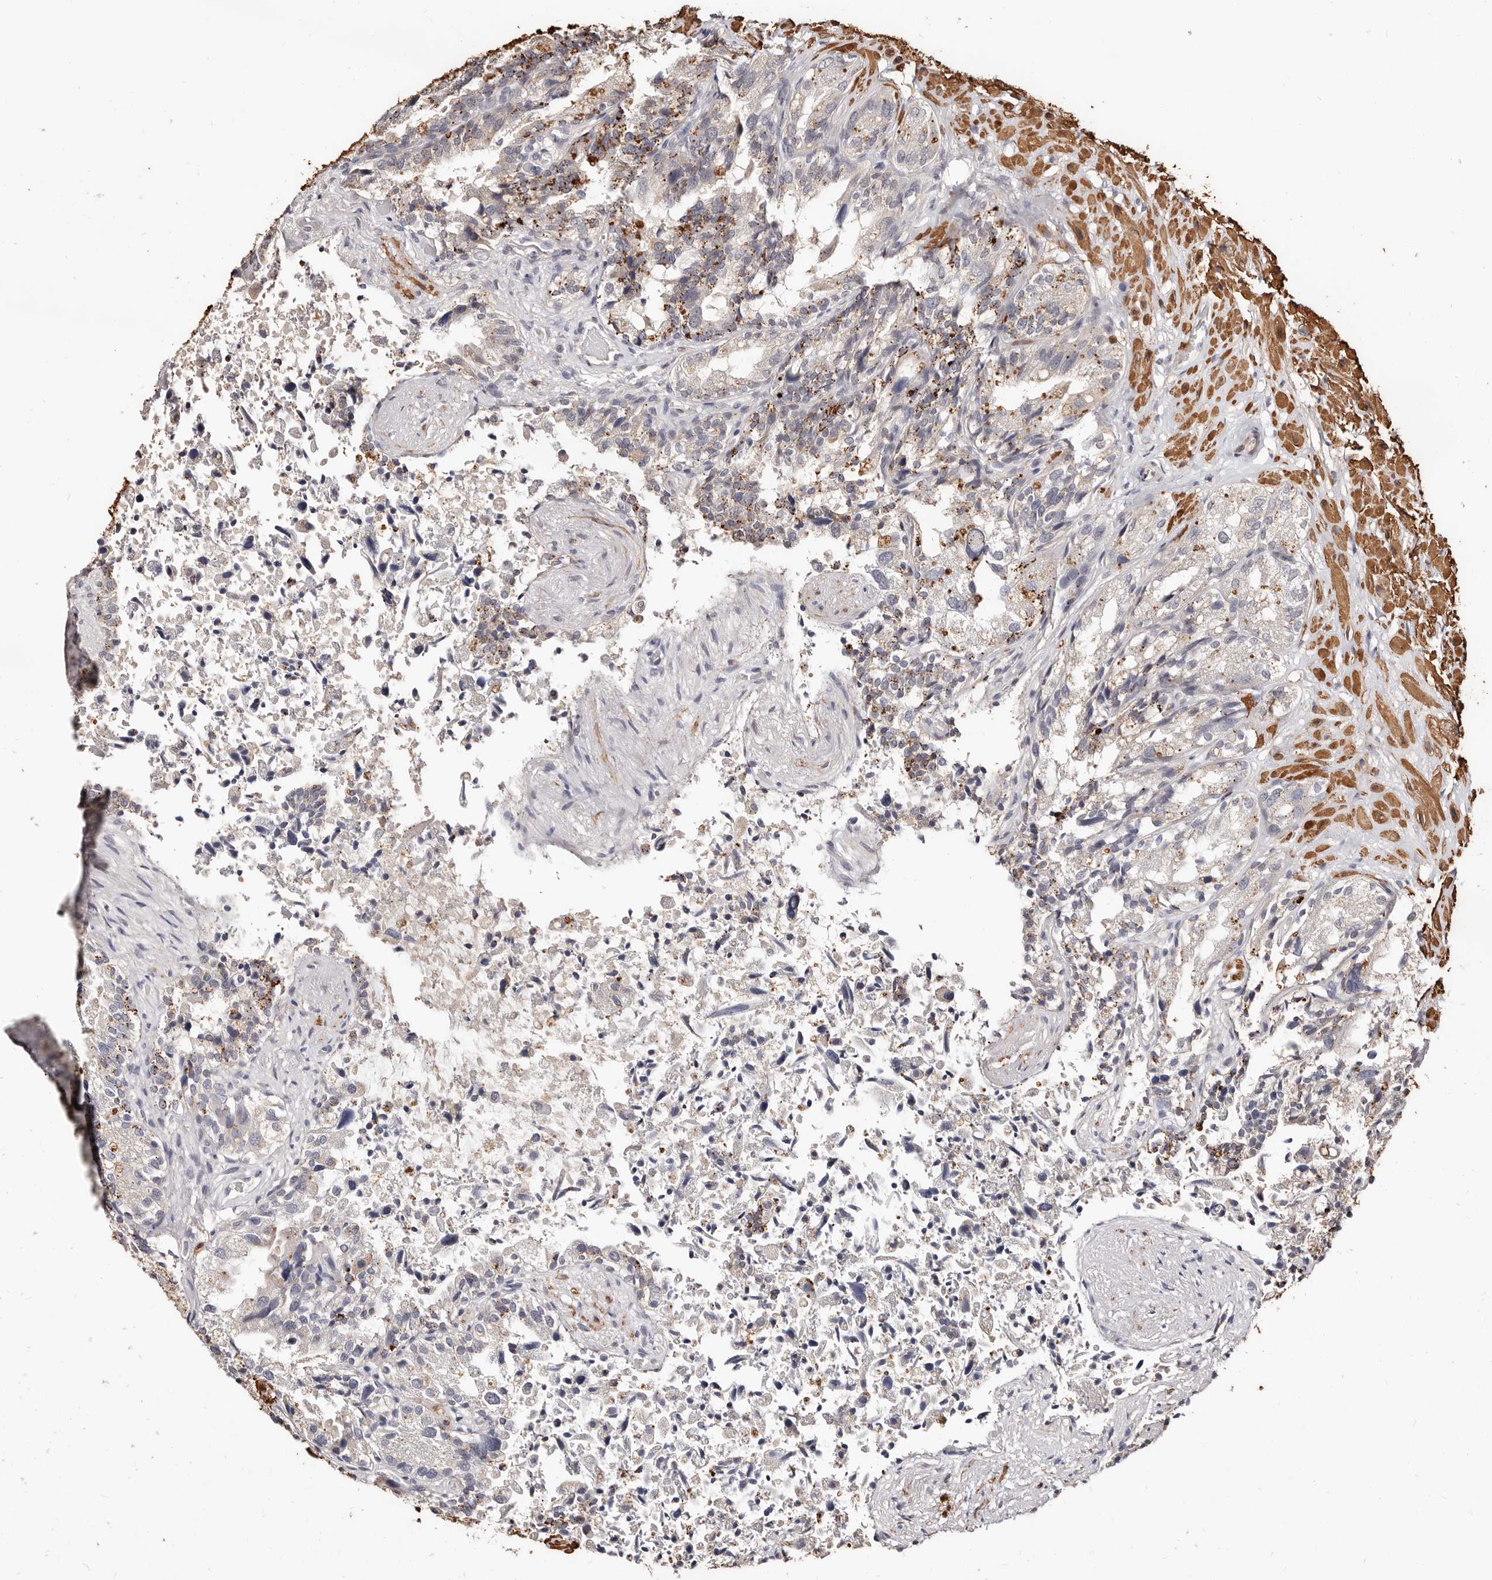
{"staining": {"intensity": "moderate", "quantity": "<25%", "location": "cytoplasmic/membranous"}, "tissue": "seminal vesicle", "cell_type": "Glandular cells", "image_type": "normal", "snomed": [{"axis": "morphology", "description": "Normal tissue, NOS"}, {"axis": "topography", "description": "Seminal veicle"}, {"axis": "topography", "description": "Peripheral nerve tissue"}], "caption": "High-power microscopy captured an immunohistochemistry photomicrograph of normal seminal vesicle, revealing moderate cytoplasmic/membranous positivity in about <25% of glandular cells.", "gene": "TRIP13", "patient": {"sex": "male", "age": 63}}